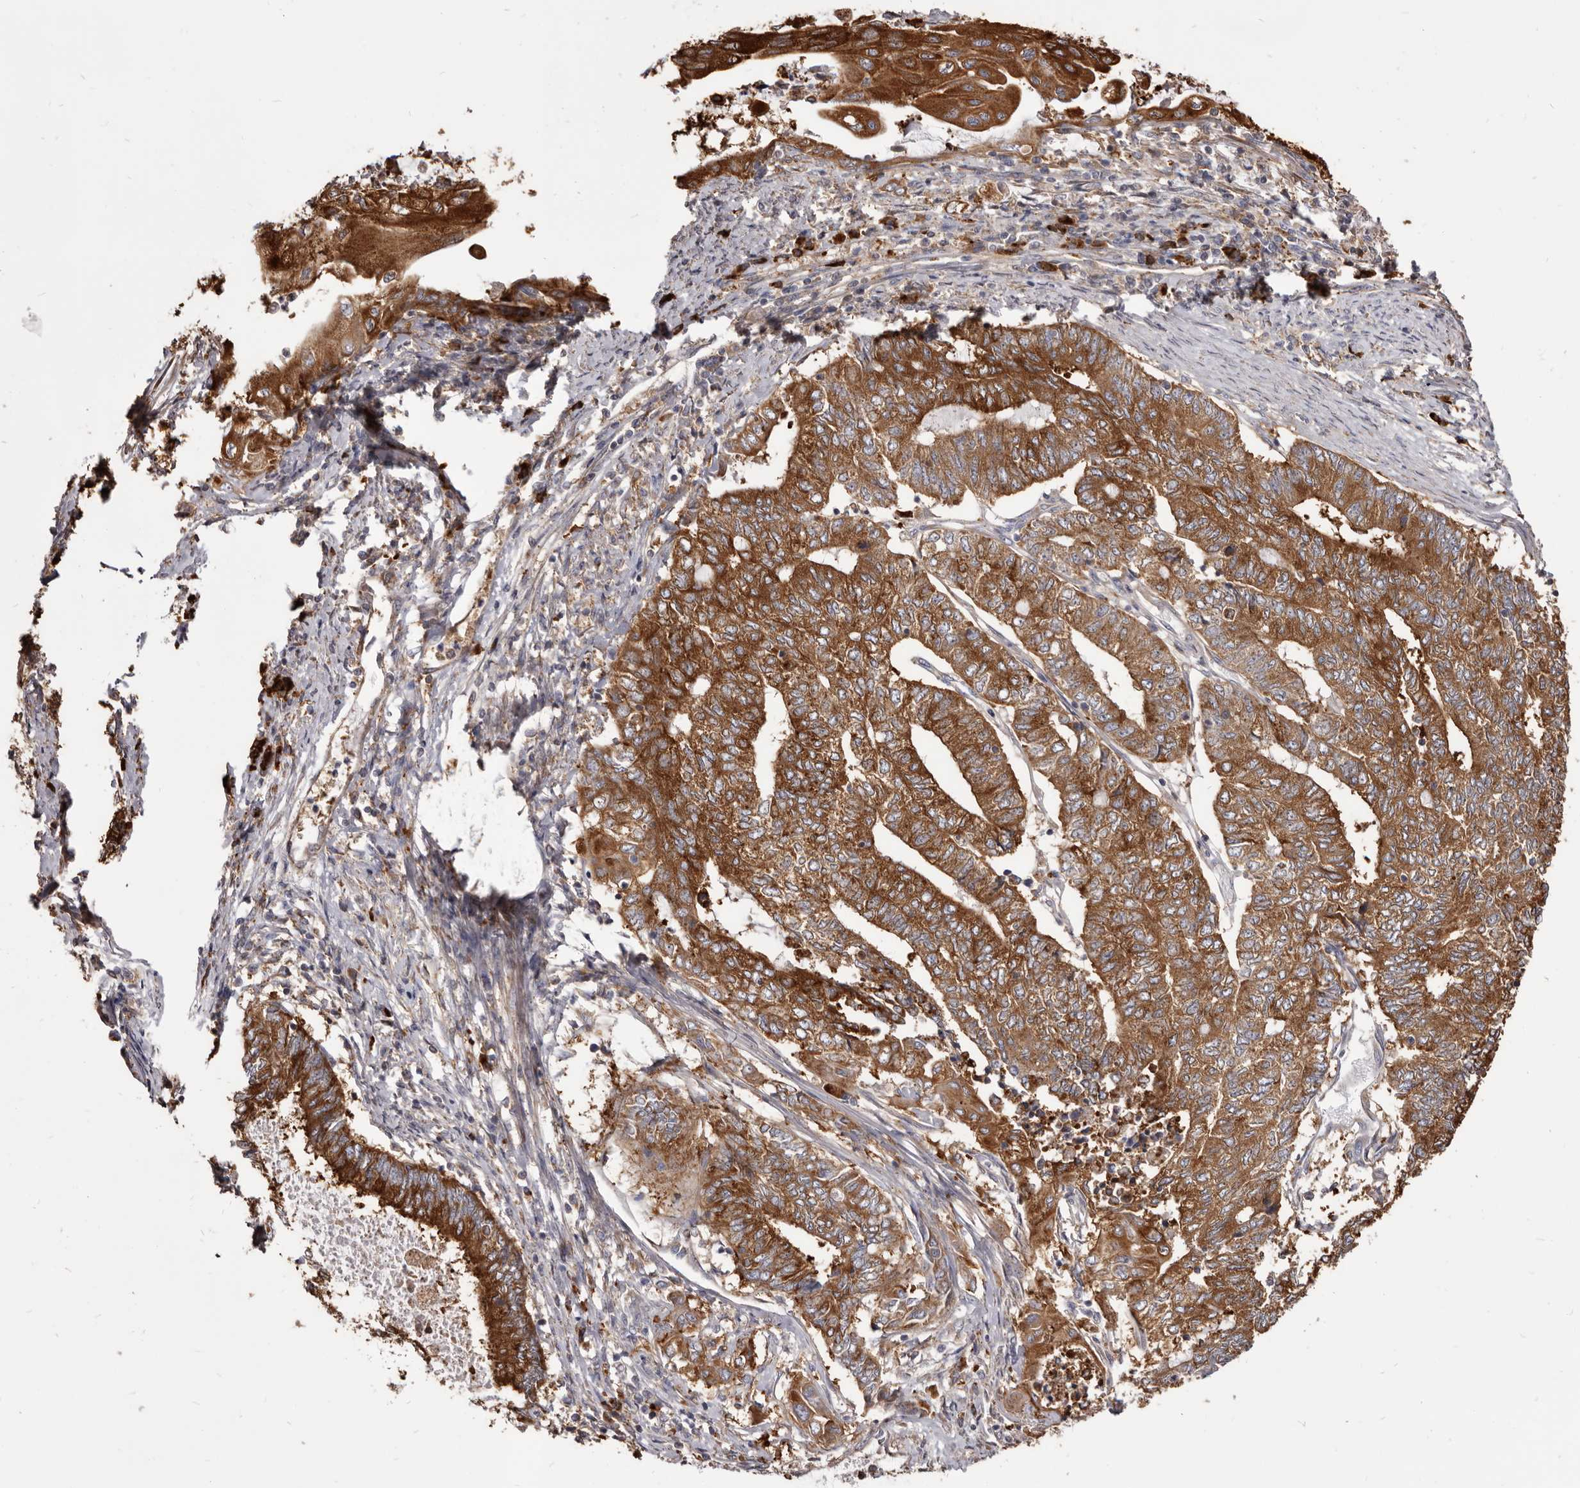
{"staining": {"intensity": "strong", "quantity": ">75%", "location": "cytoplasmic/membranous"}, "tissue": "endometrial cancer", "cell_type": "Tumor cells", "image_type": "cancer", "snomed": [{"axis": "morphology", "description": "Adenocarcinoma, NOS"}, {"axis": "topography", "description": "Uterus"}, {"axis": "topography", "description": "Endometrium"}], "caption": "Tumor cells show high levels of strong cytoplasmic/membranous staining in approximately >75% of cells in human endometrial adenocarcinoma.", "gene": "TPD52", "patient": {"sex": "female", "age": 70}}